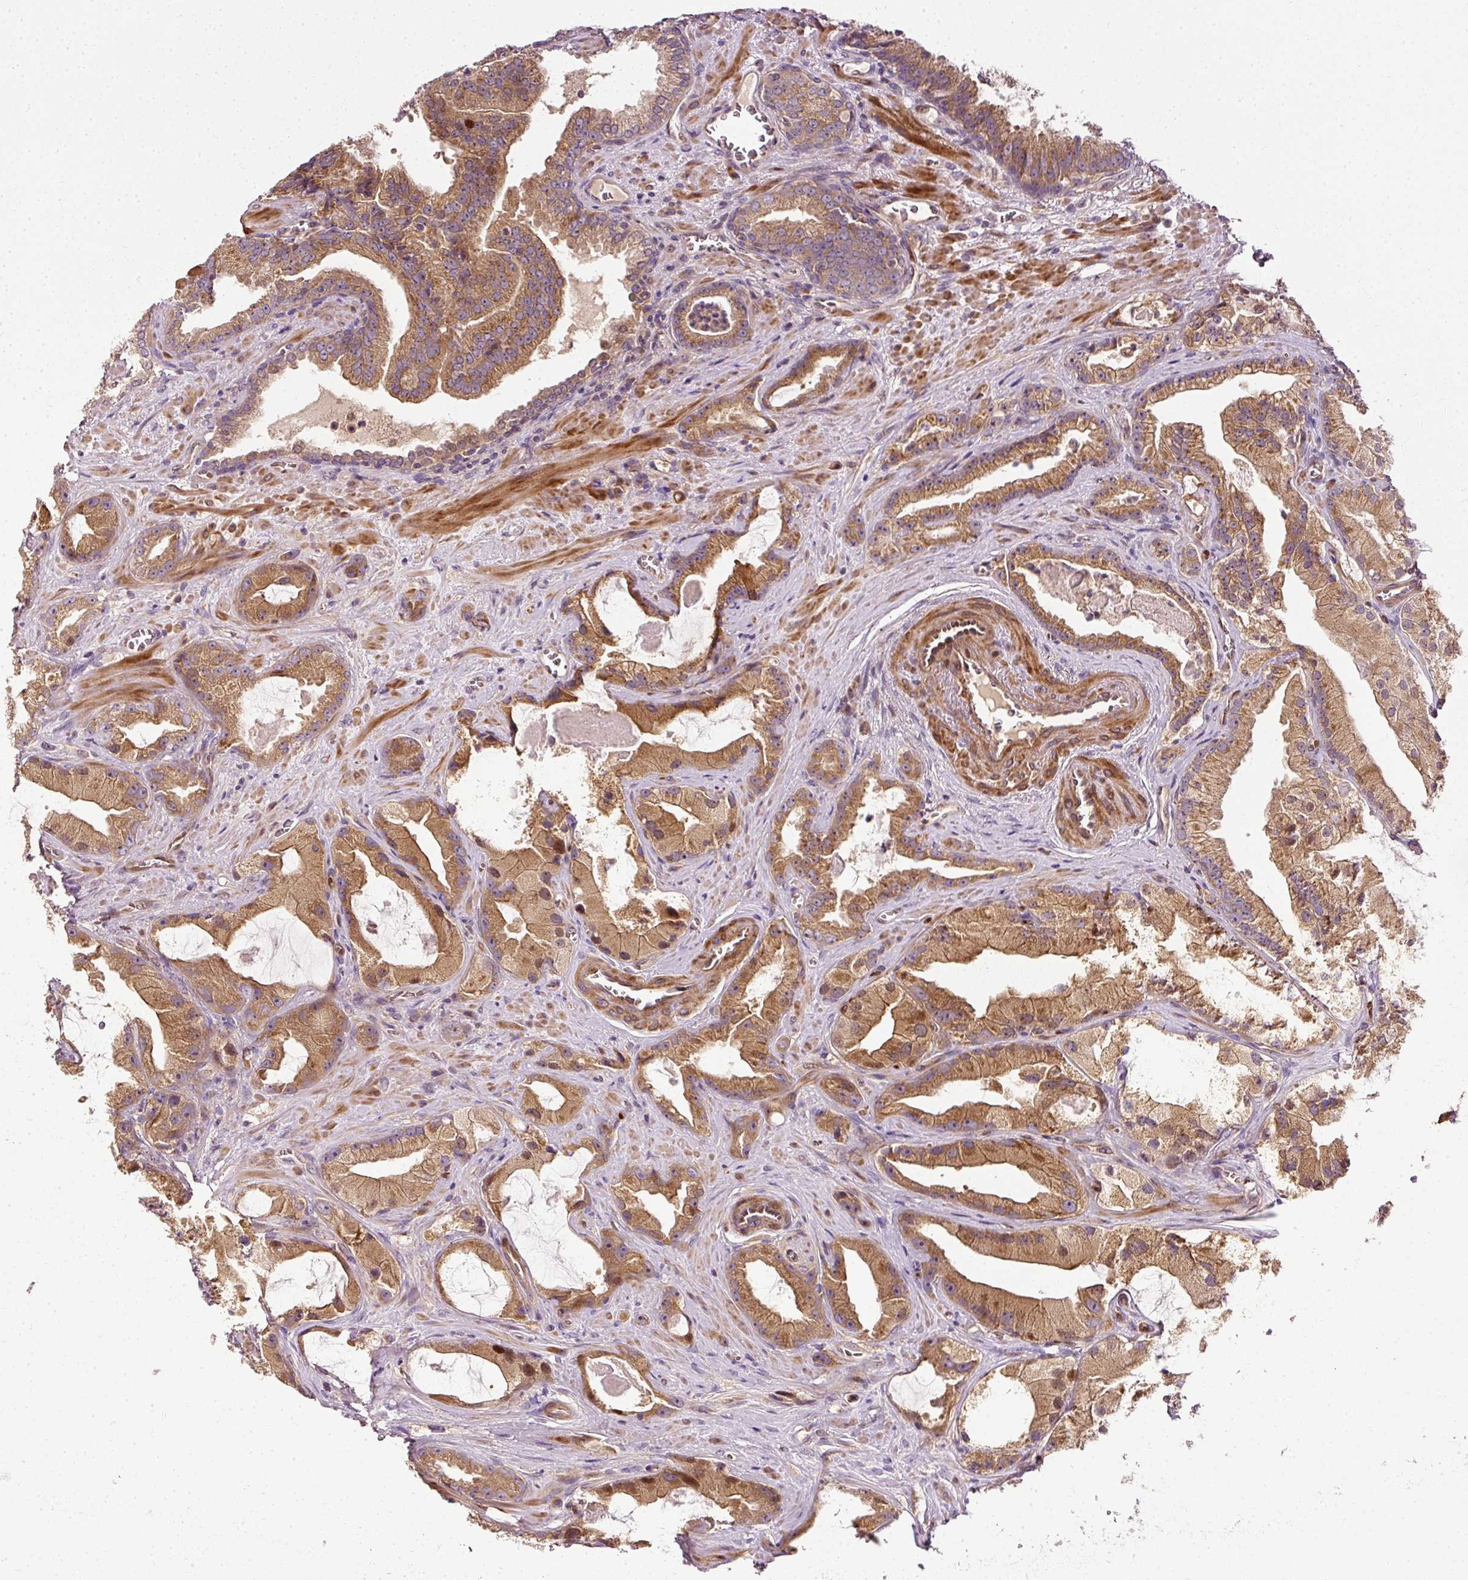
{"staining": {"intensity": "moderate", "quantity": ">75%", "location": "cytoplasmic/membranous,nuclear"}, "tissue": "prostate cancer", "cell_type": "Tumor cells", "image_type": "cancer", "snomed": [{"axis": "morphology", "description": "Adenocarcinoma, High grade"}, {"axis": "topography", "description": "Prostate"}], "caption": "Immunohistochemistry (IHC) histopathology image of neoplastic tissue: prostate adenocarcinoma (high-grade) stained using immunohistochemistry exhibits medium levels of moderate protein expression localized specifically in the cytoplasmic/membranous and nuclear of tumor cells, appearing as a cytoplasmic/membranous and nuclear brown color.", "gene": "NAPA", "patient": {"sex": "male", "age": 68}}